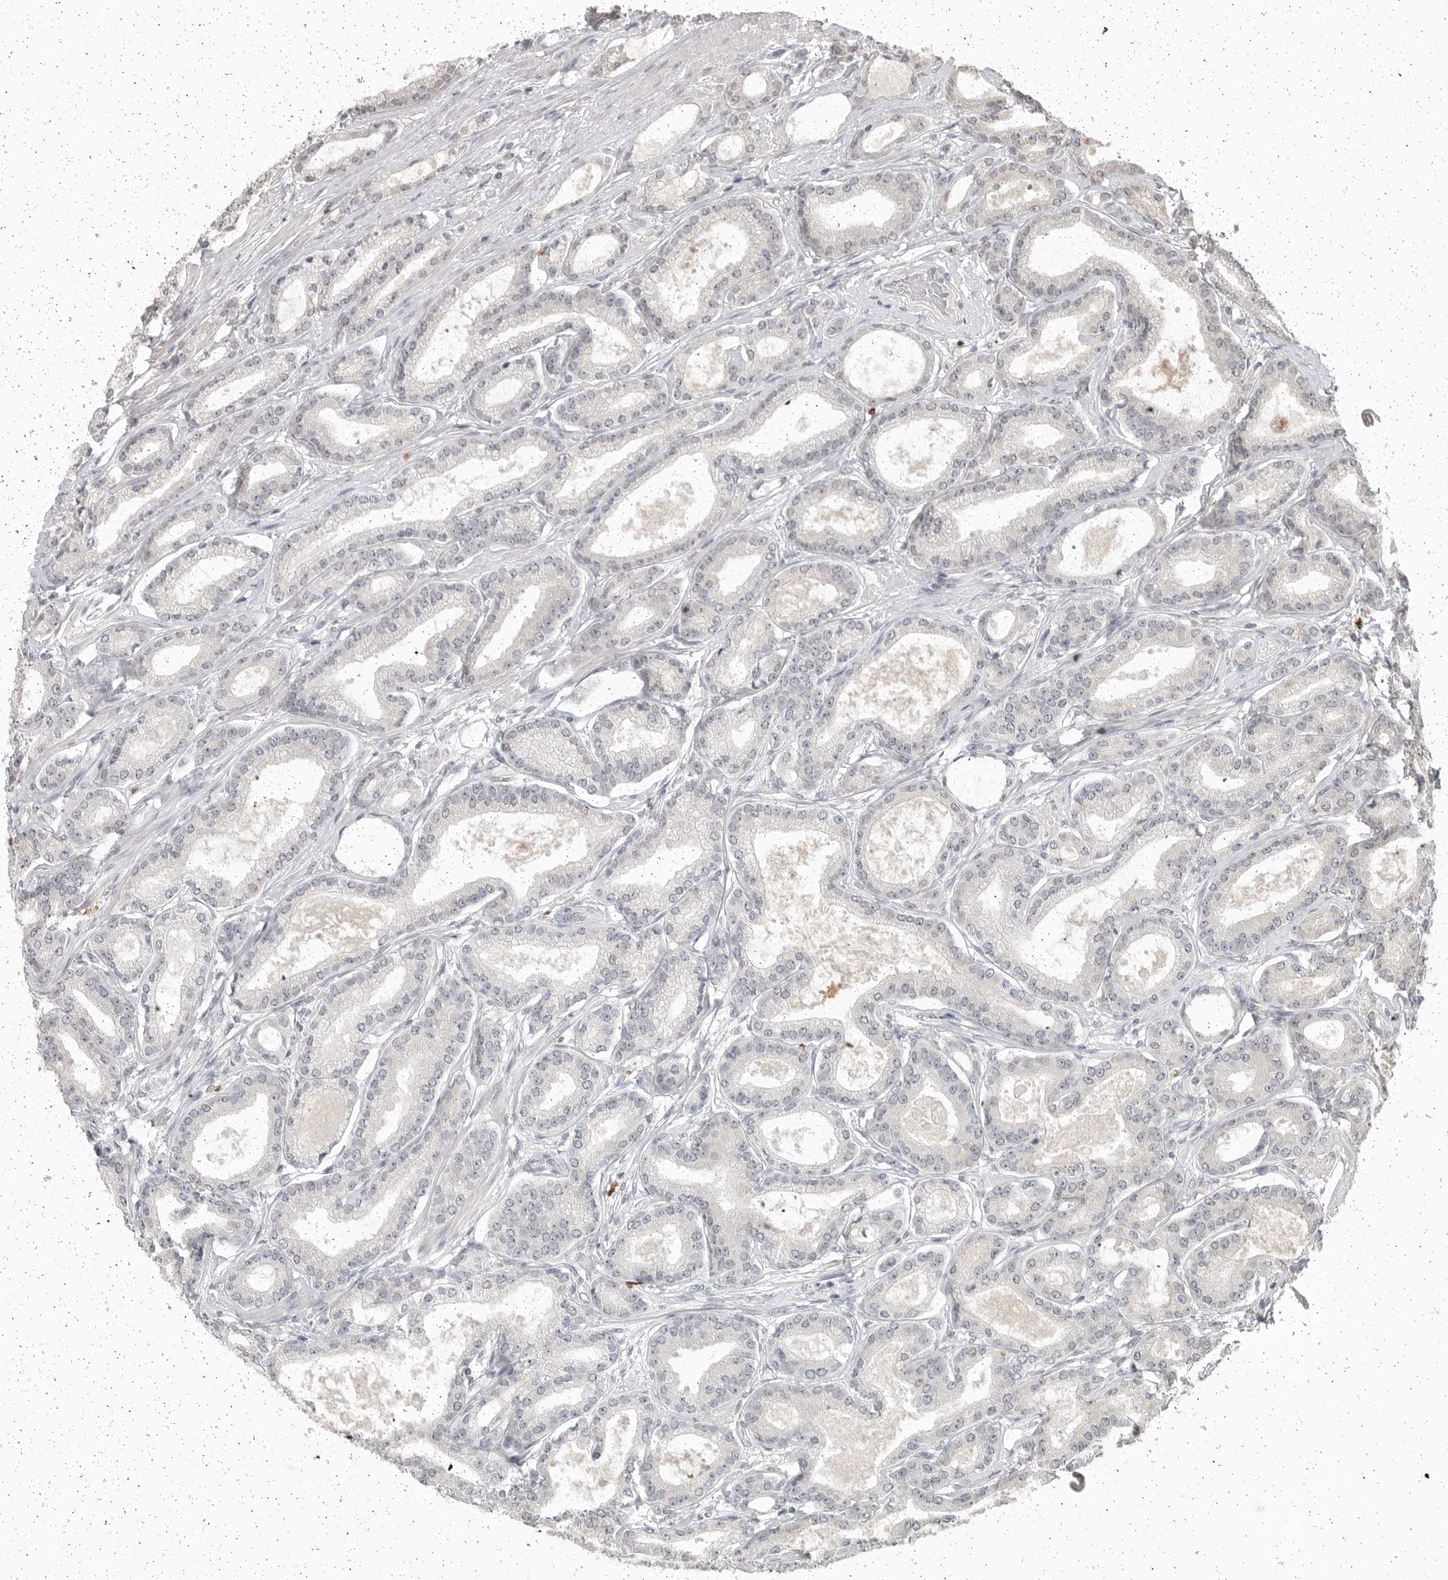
{"staining": {"intensity": "negative", "quantity": "none", "location": "none"}, "tissue": "prostate cancer", "cell_type": "Tumor cells", "image_type": "cancer", "snomed": [{"axis": "morphology", "description": "Adenocarcinoma, Low grade"}, {"axis": "topography", "description": "Prostate"}], "caption": "This photomicrograph is of prostate cancer (adenocarcinoma (low-grade)) stained with immunohistochemistry to label a protein in brown with the nuclei are counter-stained blue. There is no positivity in tumor cells.", "gene": "FOXP3", "patient": {"sex": "male", "age": 60}}